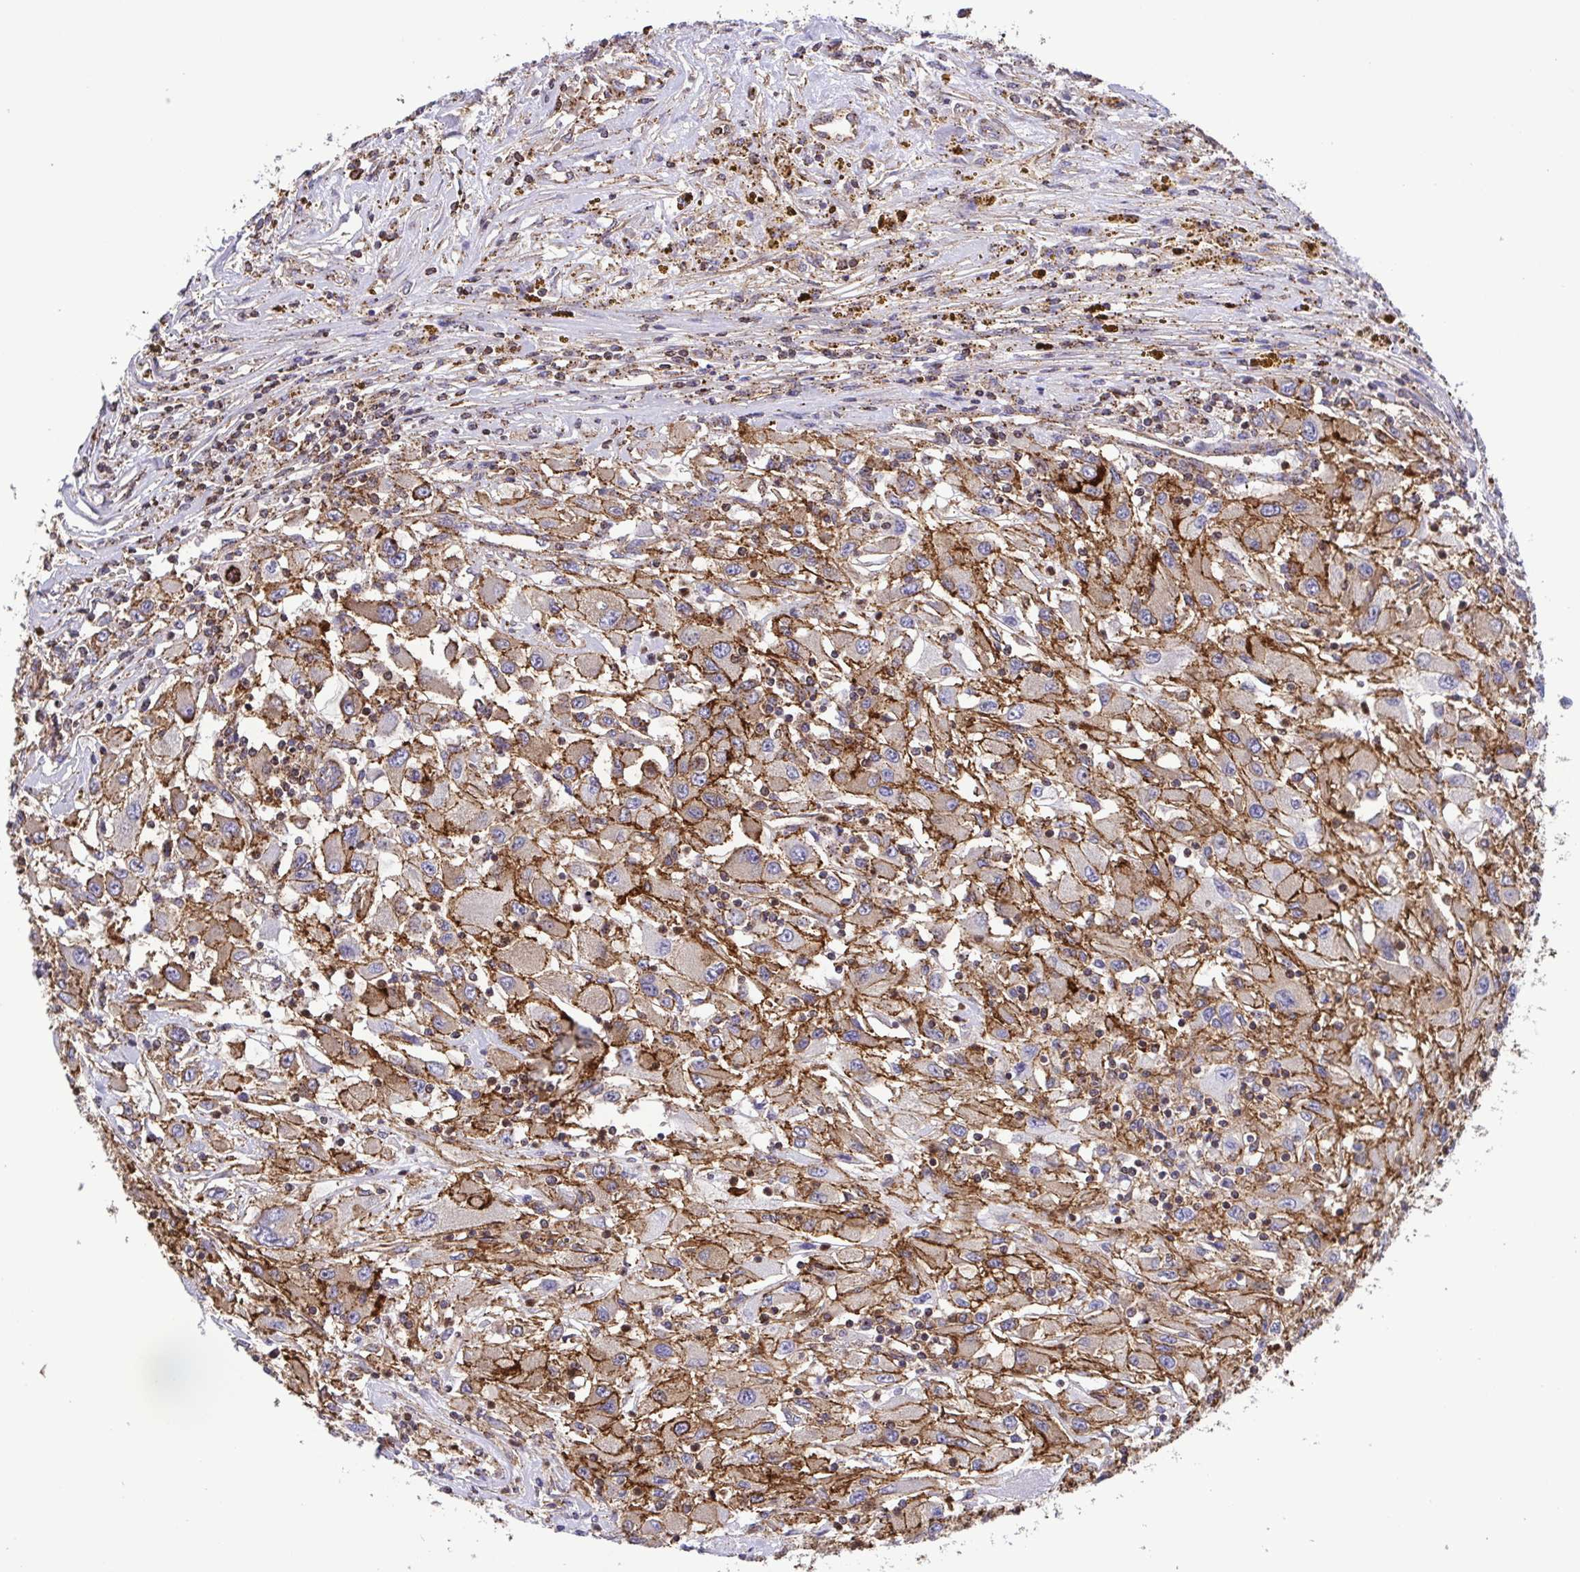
{"staining": {"intensity": "moderate", "quantity": ">75%", "location": "cytoplasmic/membranous"}, "tissue": "renal cancer", "cell_type": "Tumor cells", "image_type": "cancer", "snomed": [{"axis": "morphology", "description": "Adenocarcinoma, NOS"}, {"axis": "topography", "description": "Kidney"}], "caption": "The histopathology image displays staining of renal adenocarcinoma, revealing moderate cytoplasmic/membranous protein staining (brown color) within tumor cells.", "gene": "CHMP1B", "patient": {"sex": "female", "age": 67}}